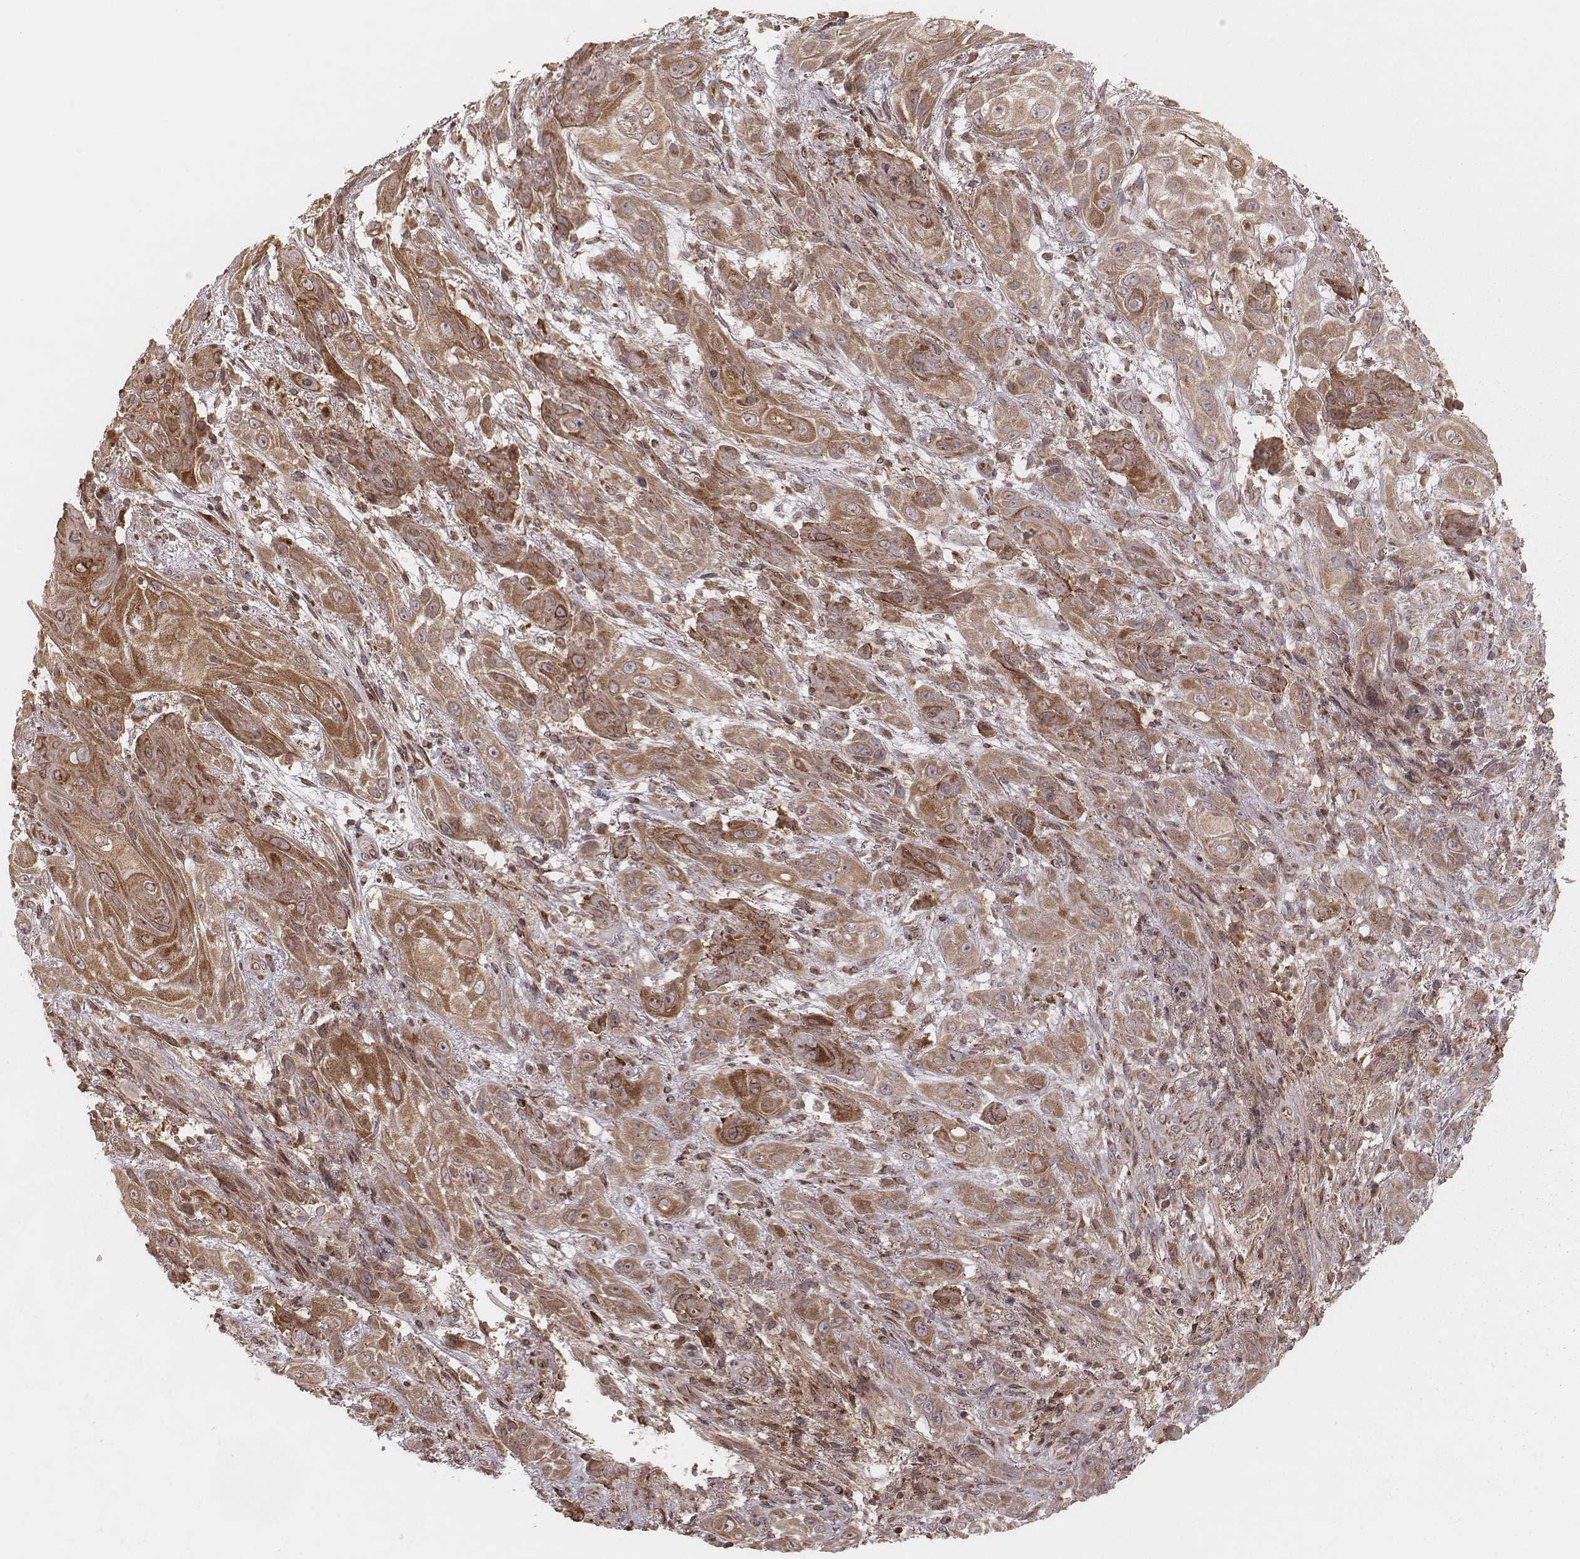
{"staining": {"intensity": "moderate", "quantity": ">75%", "location": "cytoplasmic/membranous"}, "tissue": "skin cancer", "cell_type": "Tumor cells", "image_type": "cancer", "snomed": [{"axis": "morphology", "description": "Squamous cell carcinoma, NOS"}, {"axis": "topography", "description": "Skin"}], "caption": "A histopathology image of human squamous cell carcinoma (skin) stained for a protein reveals moderate cytoplasmic/membranous brown staining in tumor cells. The protein is stained brown, and the nuclei are stained in blue (DAB IHC with brightfield microscopy, high magnification).", "gene": "MYO19", "patient": {"sex": "male", "age": 62}}